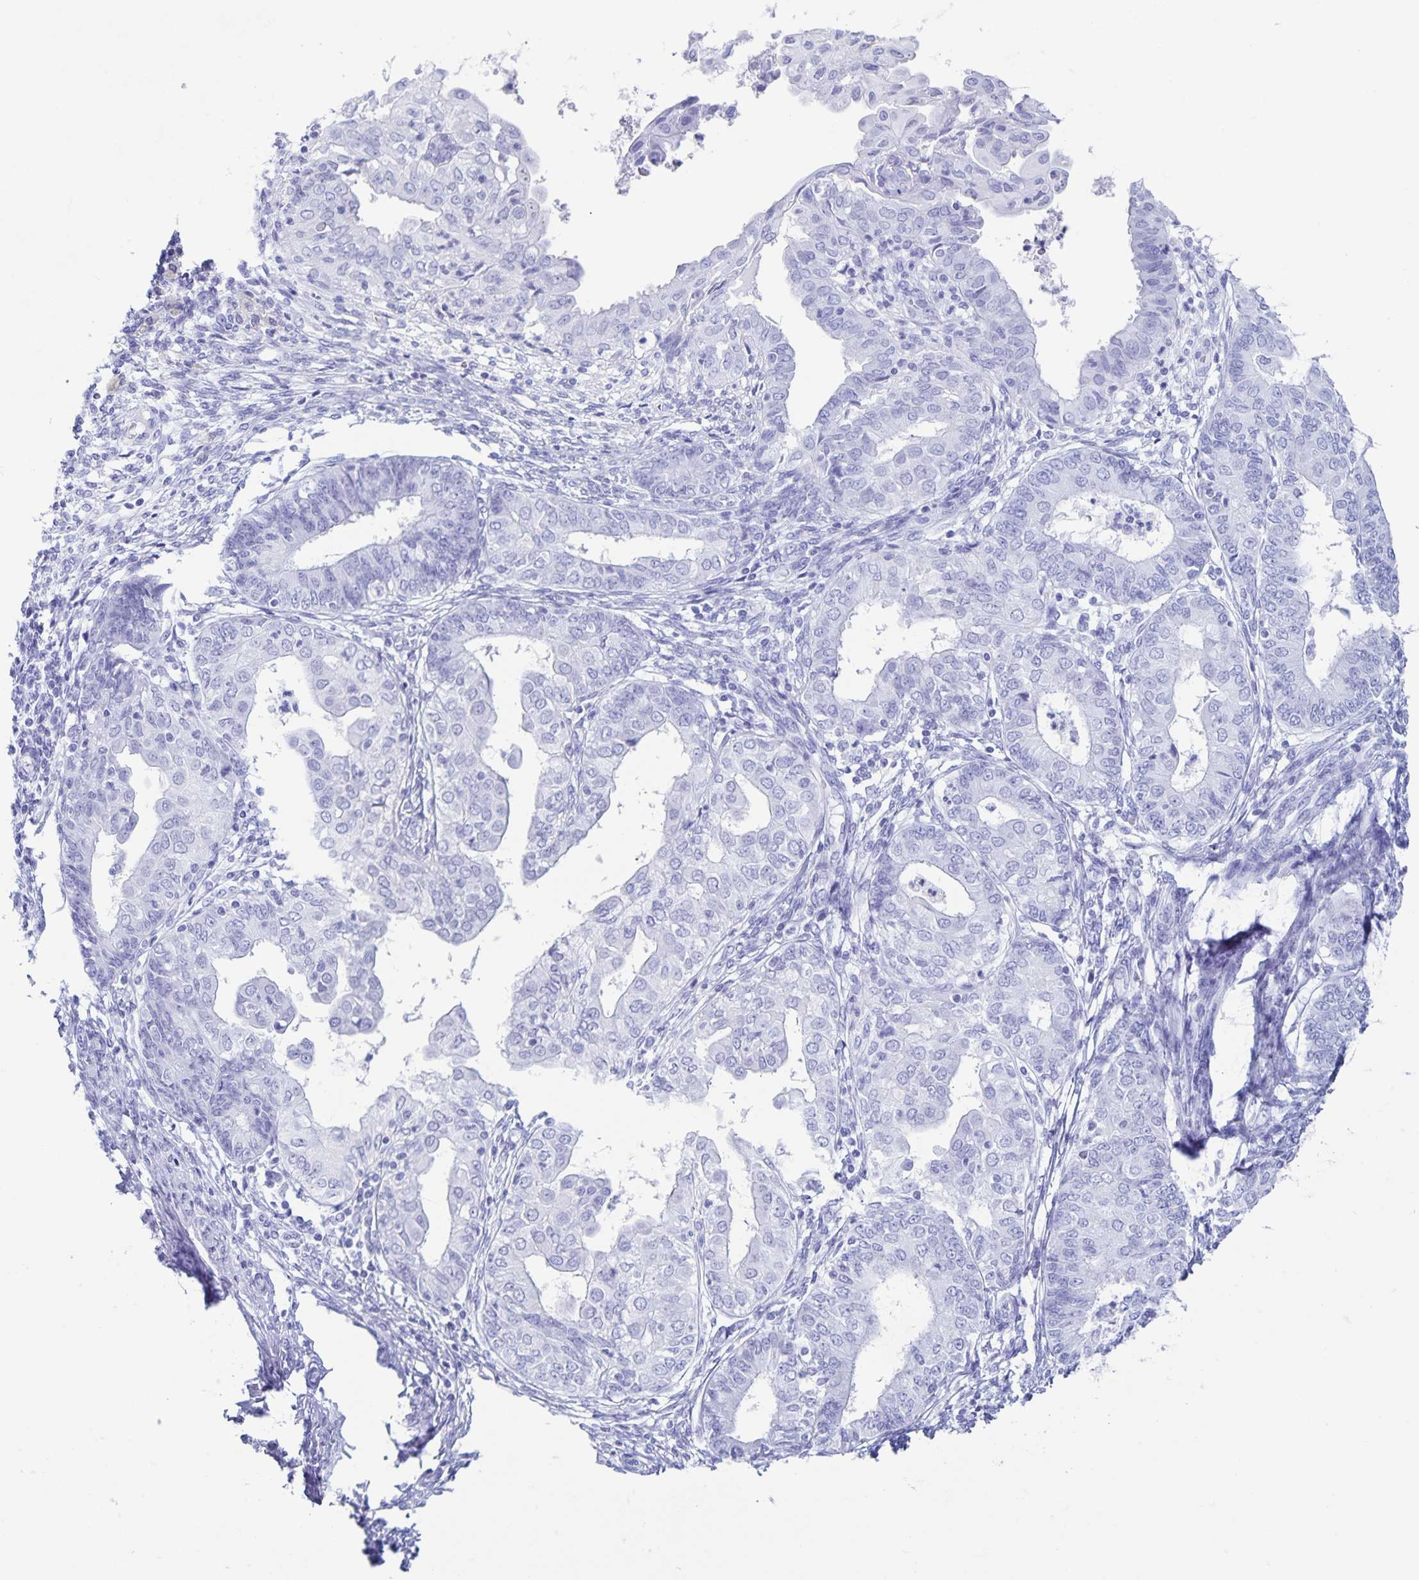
{"staining": {"intensity": "negative", "quantity": "none", "location": "none"}, "tissue": "endometrial cancer", "cell_type": "Tumor cells", "image_type": "cancer", "snomed": [{"axis": "morphology", "description": "Adenocarcinoma, NOS"}, {"axis": "topography", "description": "Endometrium"}], "caption": "Micrograph shows no protein positivity in tumor cells of endometrial adenocarcinoma tissue.", "gene": "C12orf56", "patient": {"sex": "female", "age": 68}}